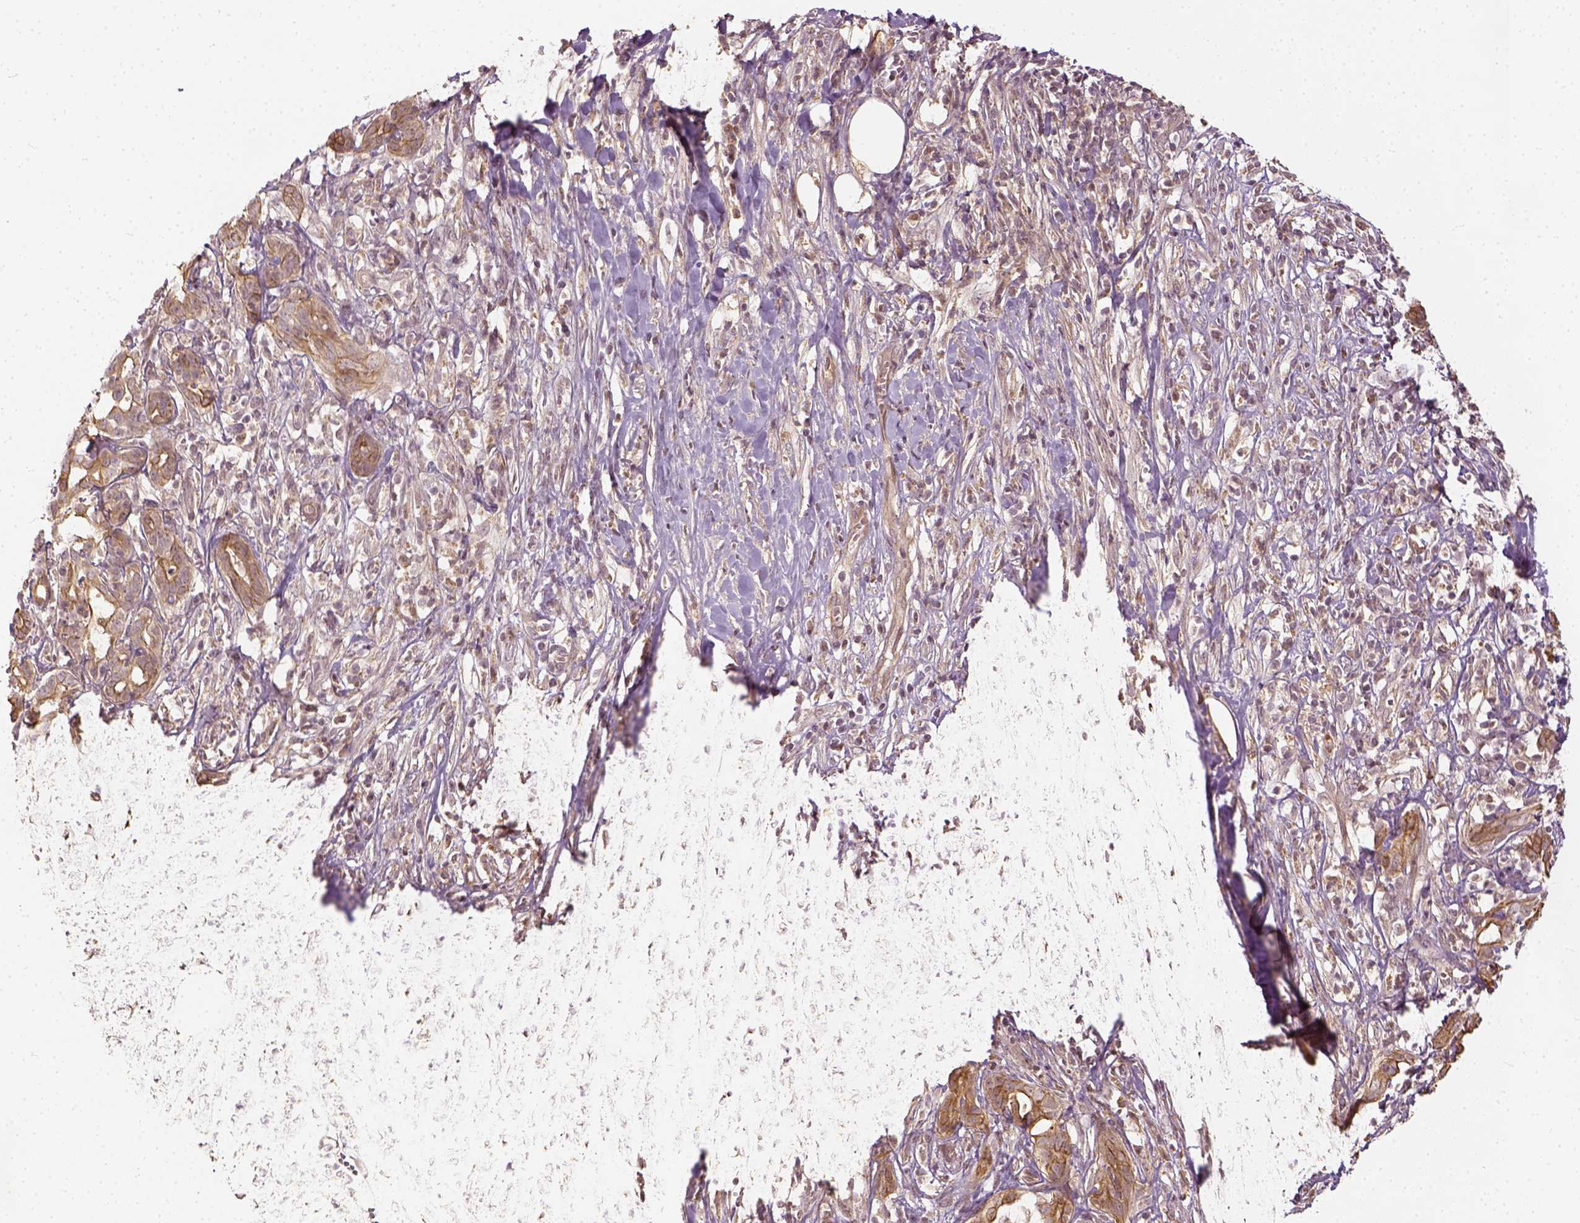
{"staining": {"intensity": "moderate", "quantity": ">75%", "location": "cytoplasmic/membranous"}, "tissue": "pancreatic cancer", "cell_type": "Tumor cells", "image_type": "cancer", "snomed": [{"axis": "morphology", "description": "Adenocarcinoma, NOS"}, {"axis": "topography", "description": "Pancreas"}], "caption": "Approximately >75% of tumor cells in pancreatic cancer display moderate cytoplasmic/membranous protein expression as visualized by brown immunohistochemical staining.", "gene": "VEGFA", "patient": {"sex": "male", "age": 61}}